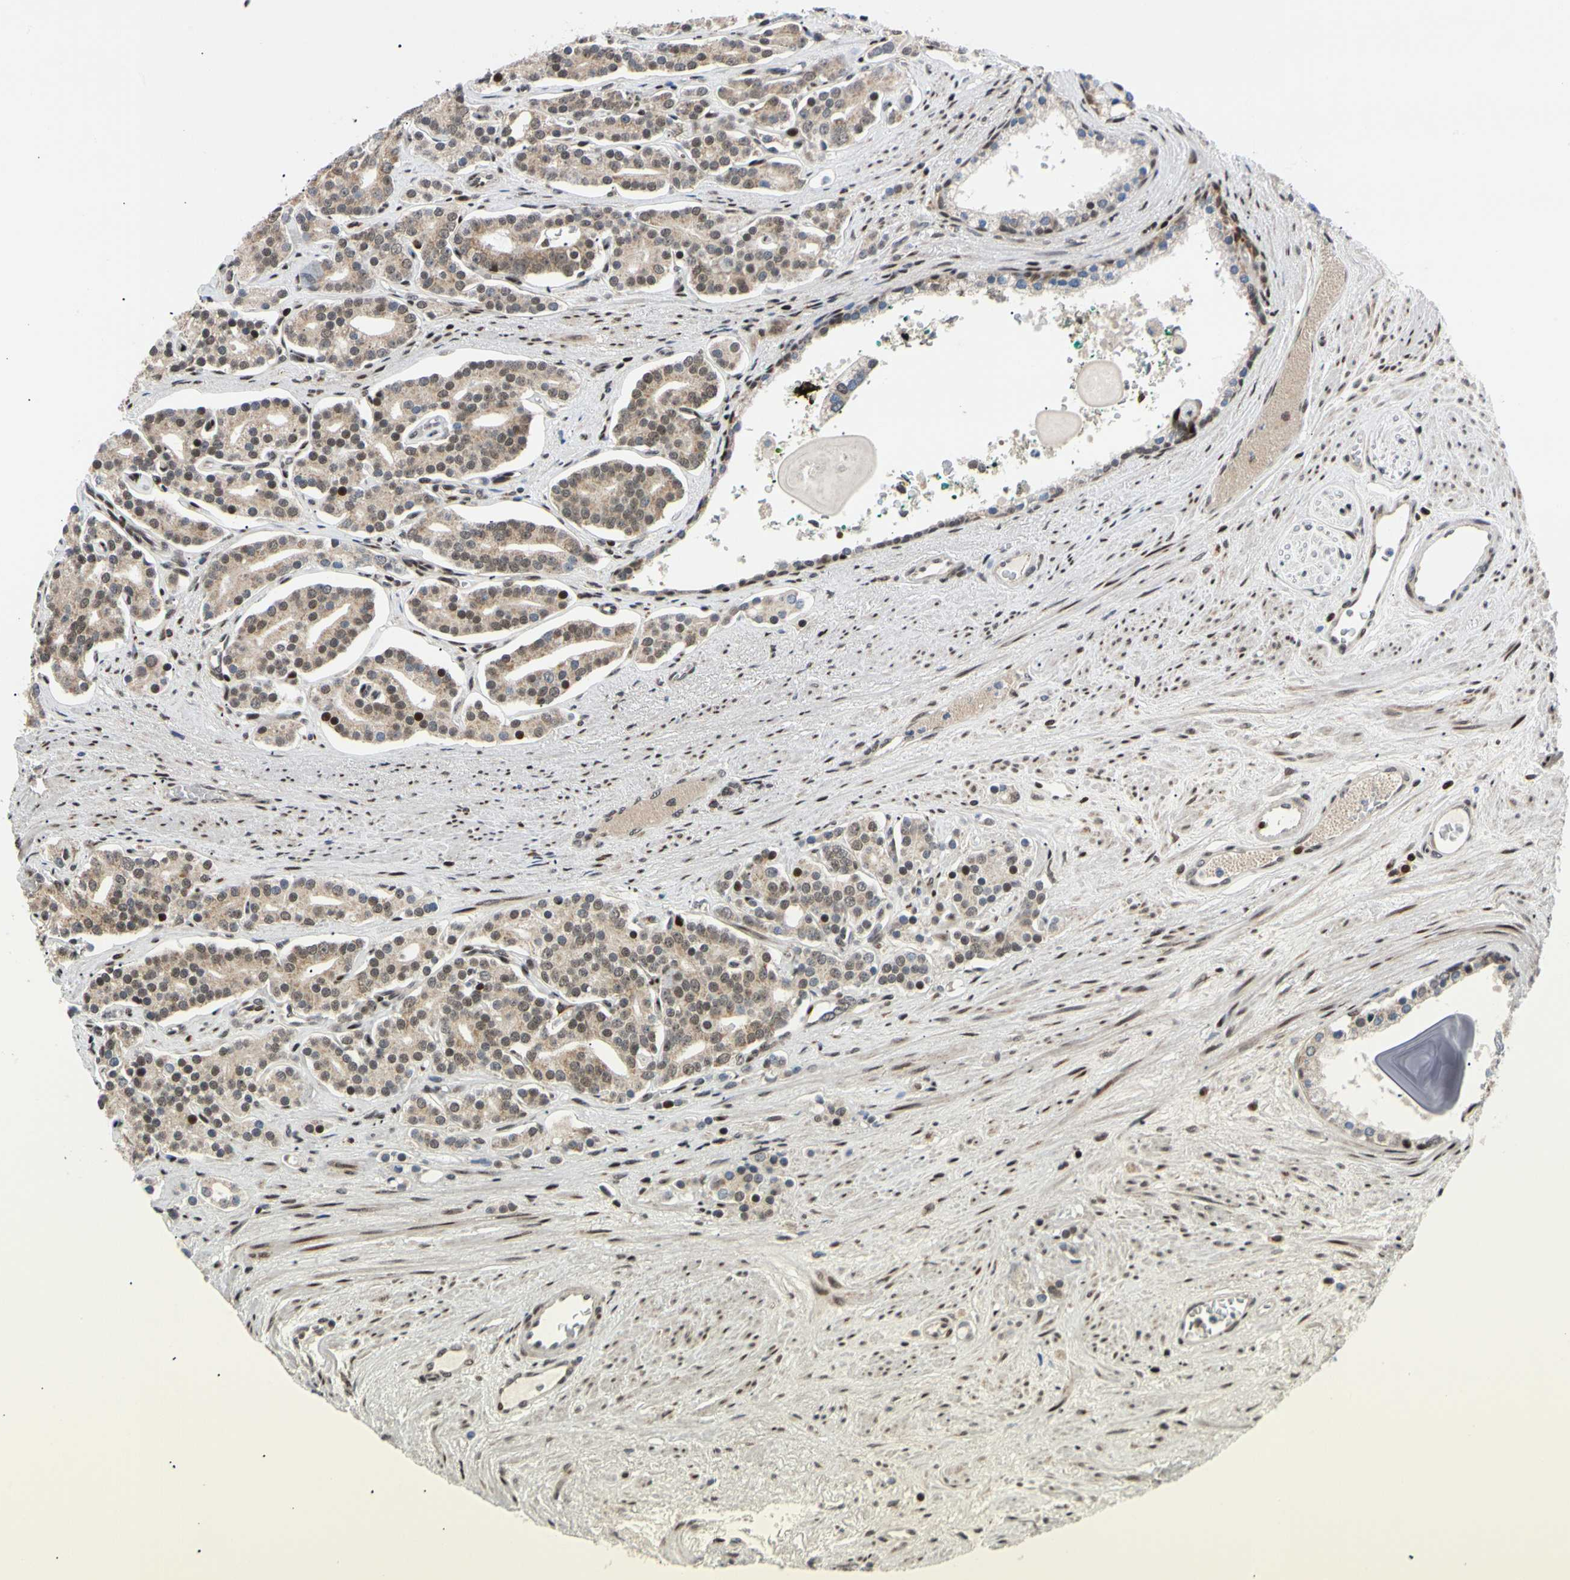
{"staining": {"intensity": "weak", "quantity": "25%-75%", "location": "cytoplasmic/membranous,nuclear"}, "tissue": "prostate cancer", "cell_type": "Tumor cells", "image_type": "cancer", "snomed": [{"axis": "morphology", "description": "Adenocarcinoma, Low grade"}, {"axis": "topography", "description": "Prostate"}], "caption": "Immunohistochemical staining of prostate adenocarcinoma (low-grade) shows low levels of weak cytoplasmic/membranous and nuclear protein staining in approximately 25%-75% of tumor cells.", "gene": "E2F1", "patient": {"sex": "male", "age": 63}}